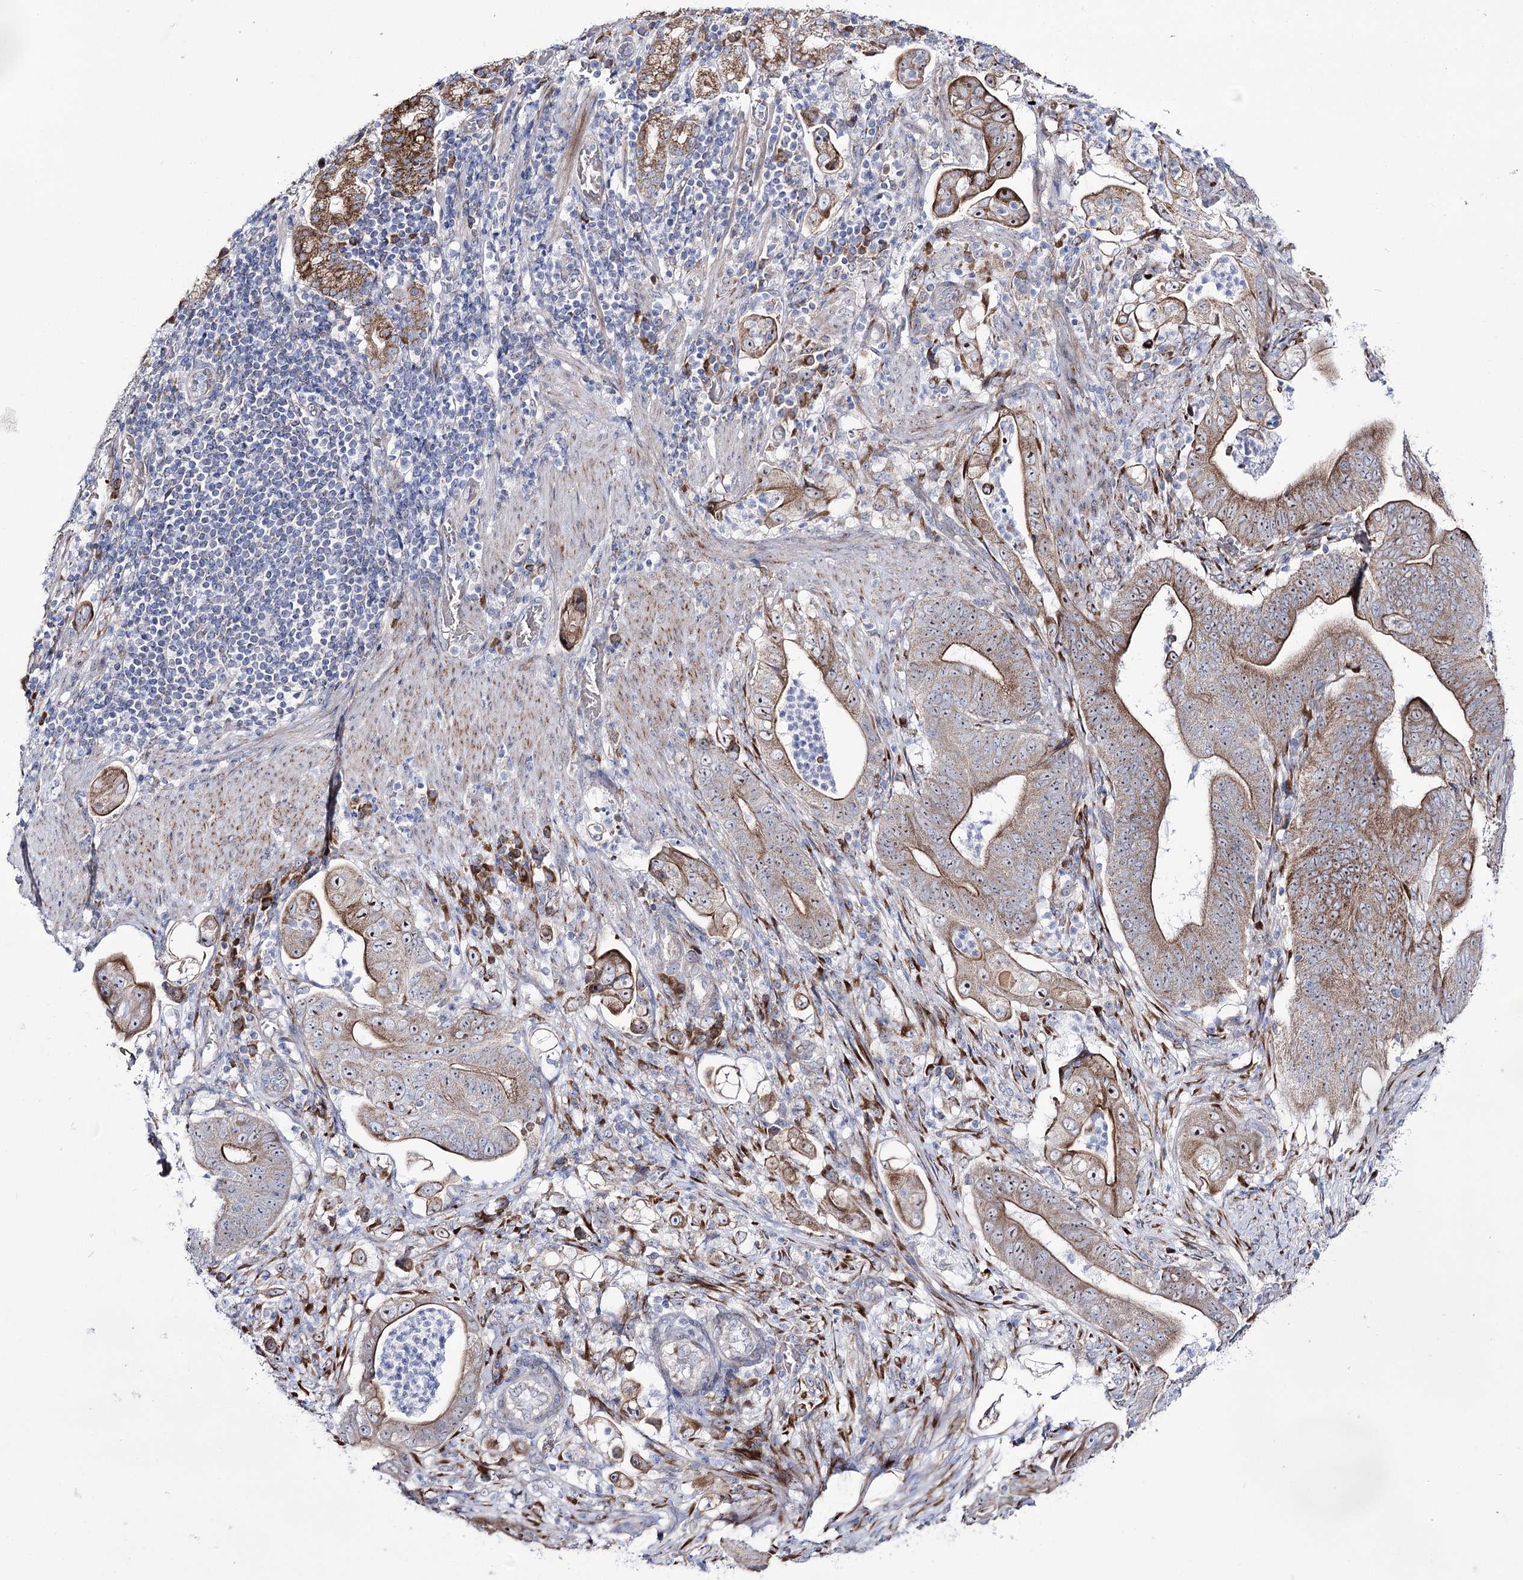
{"staining": {"intensity": "moderate", "quantity": "25%-75%", "location": "cytoplasmic/membranous"}, "tissue": "stomach cancer", "cell_type": "Tumor cells", "image_type": "cancer", "snomed": [{"axis": "morphology", "description": "Adenocarcinoma, NOS"}, {"axis": "topography", "description": "Stomach"}], "caption": "Protein analysis of stomach cancer tissue shows moderate cytoplasmic/membranous positivity in about 25%-75% of tumor cells.", "gene": "METTL5", "patient": {"sex": "female", "age": 73}}